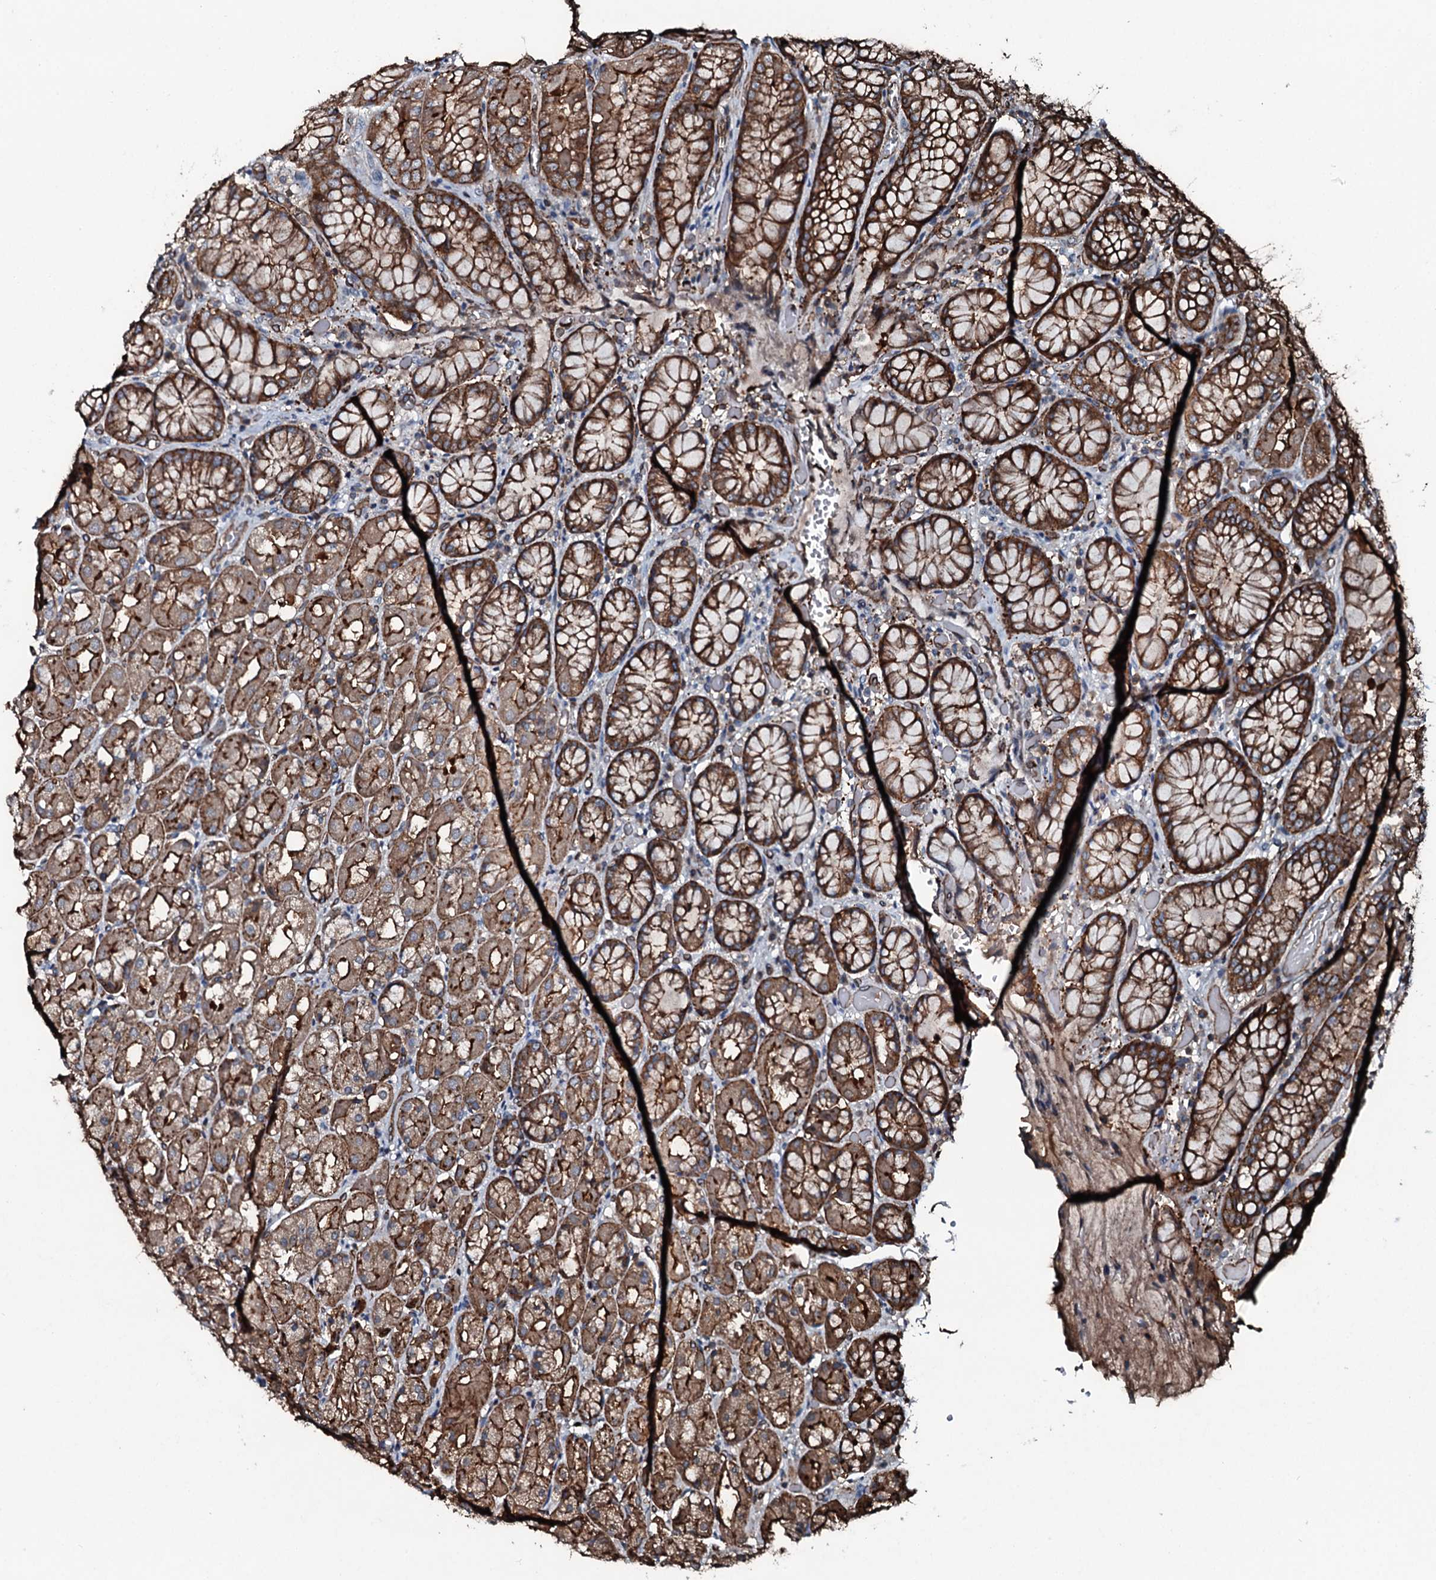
{"staining": {"intensity": "strong", "quantity": ">75%", "location": "cytoplasmic/membranous"}, "tissue": "stomach", "cell_type": "Glandular cells", "image_type": "normal", "snomed": [{"axis": "morphology", "description": "Normal tissue, NOS"}, {"axis": "topography", "description": "Stomach, upper"}], "caption": "Stomach stained for a protein exhibits strong cytoplasmic/membranous positivity in glandular cells.", "gene": "SLC25A38", "patient": {"sex": "male", "age": 72}}